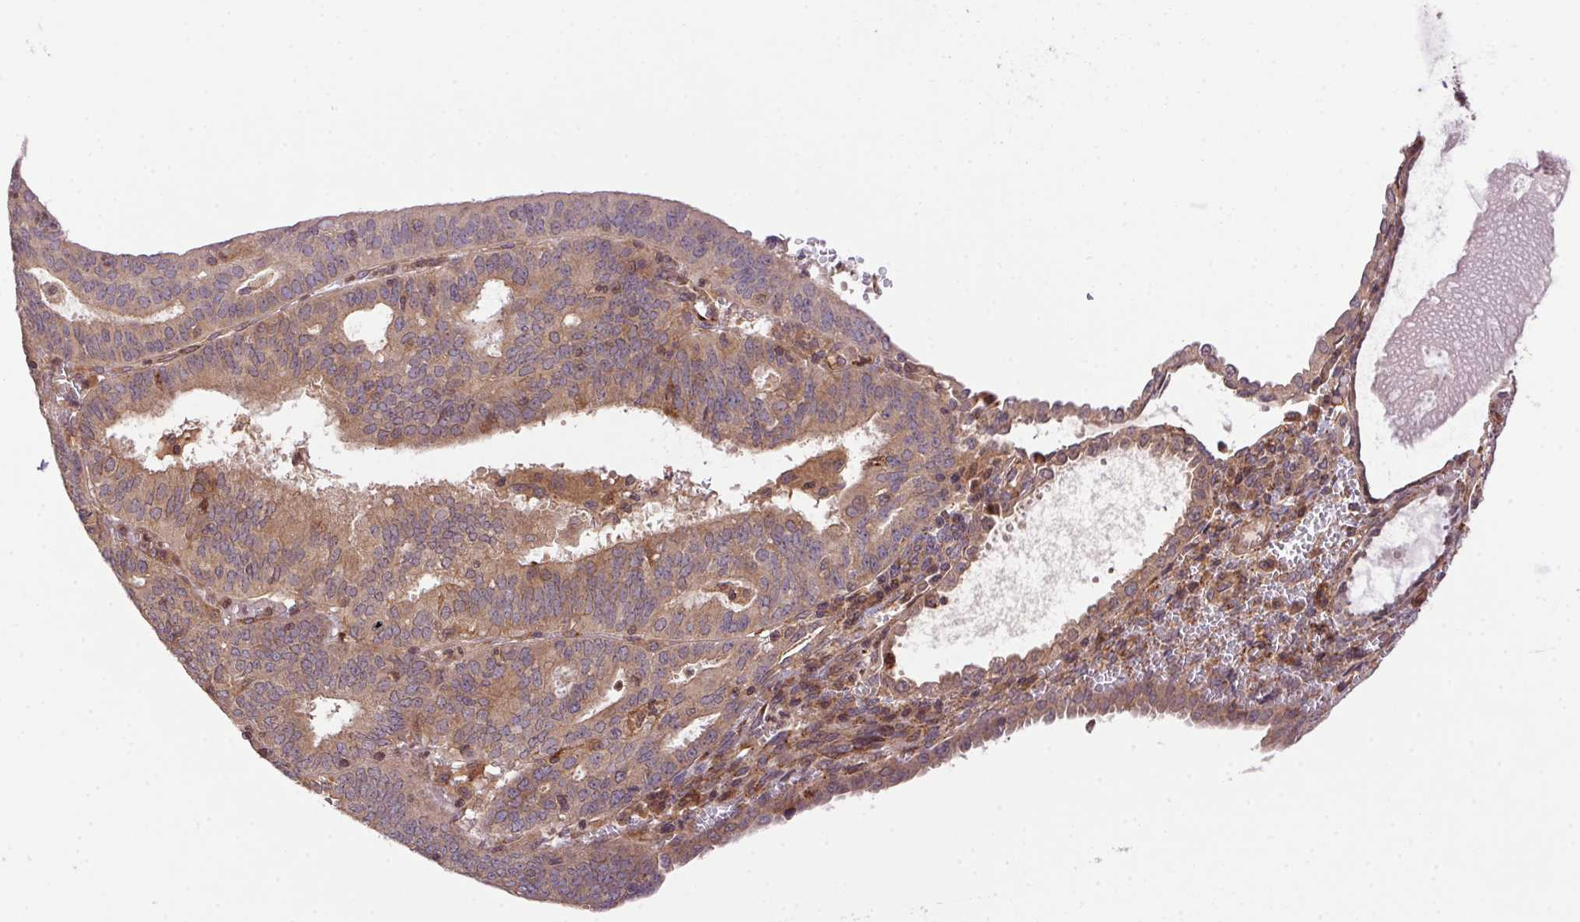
{"staining": {"intensity": "weak", "quantity": ">75%", "location": "cytoplasmic/membranous"}, "tissue": "breast cancer", "cell_type": "Tumor cells", "image_type": "cancer", "snomed": [{"axis": "morphology", "description": "Lobular carcinoma"}, {"axis": "topography", "description": "Breast"}], "caption": "Breast lobular carcinoma stained with DAB immunohistochemistry exhibits low levels of weak cytoplasmic/membranous positivity in about >75% of tumor cells.", "gene": "MEX3D", "patient": {"sex": "female", "age": 59}}